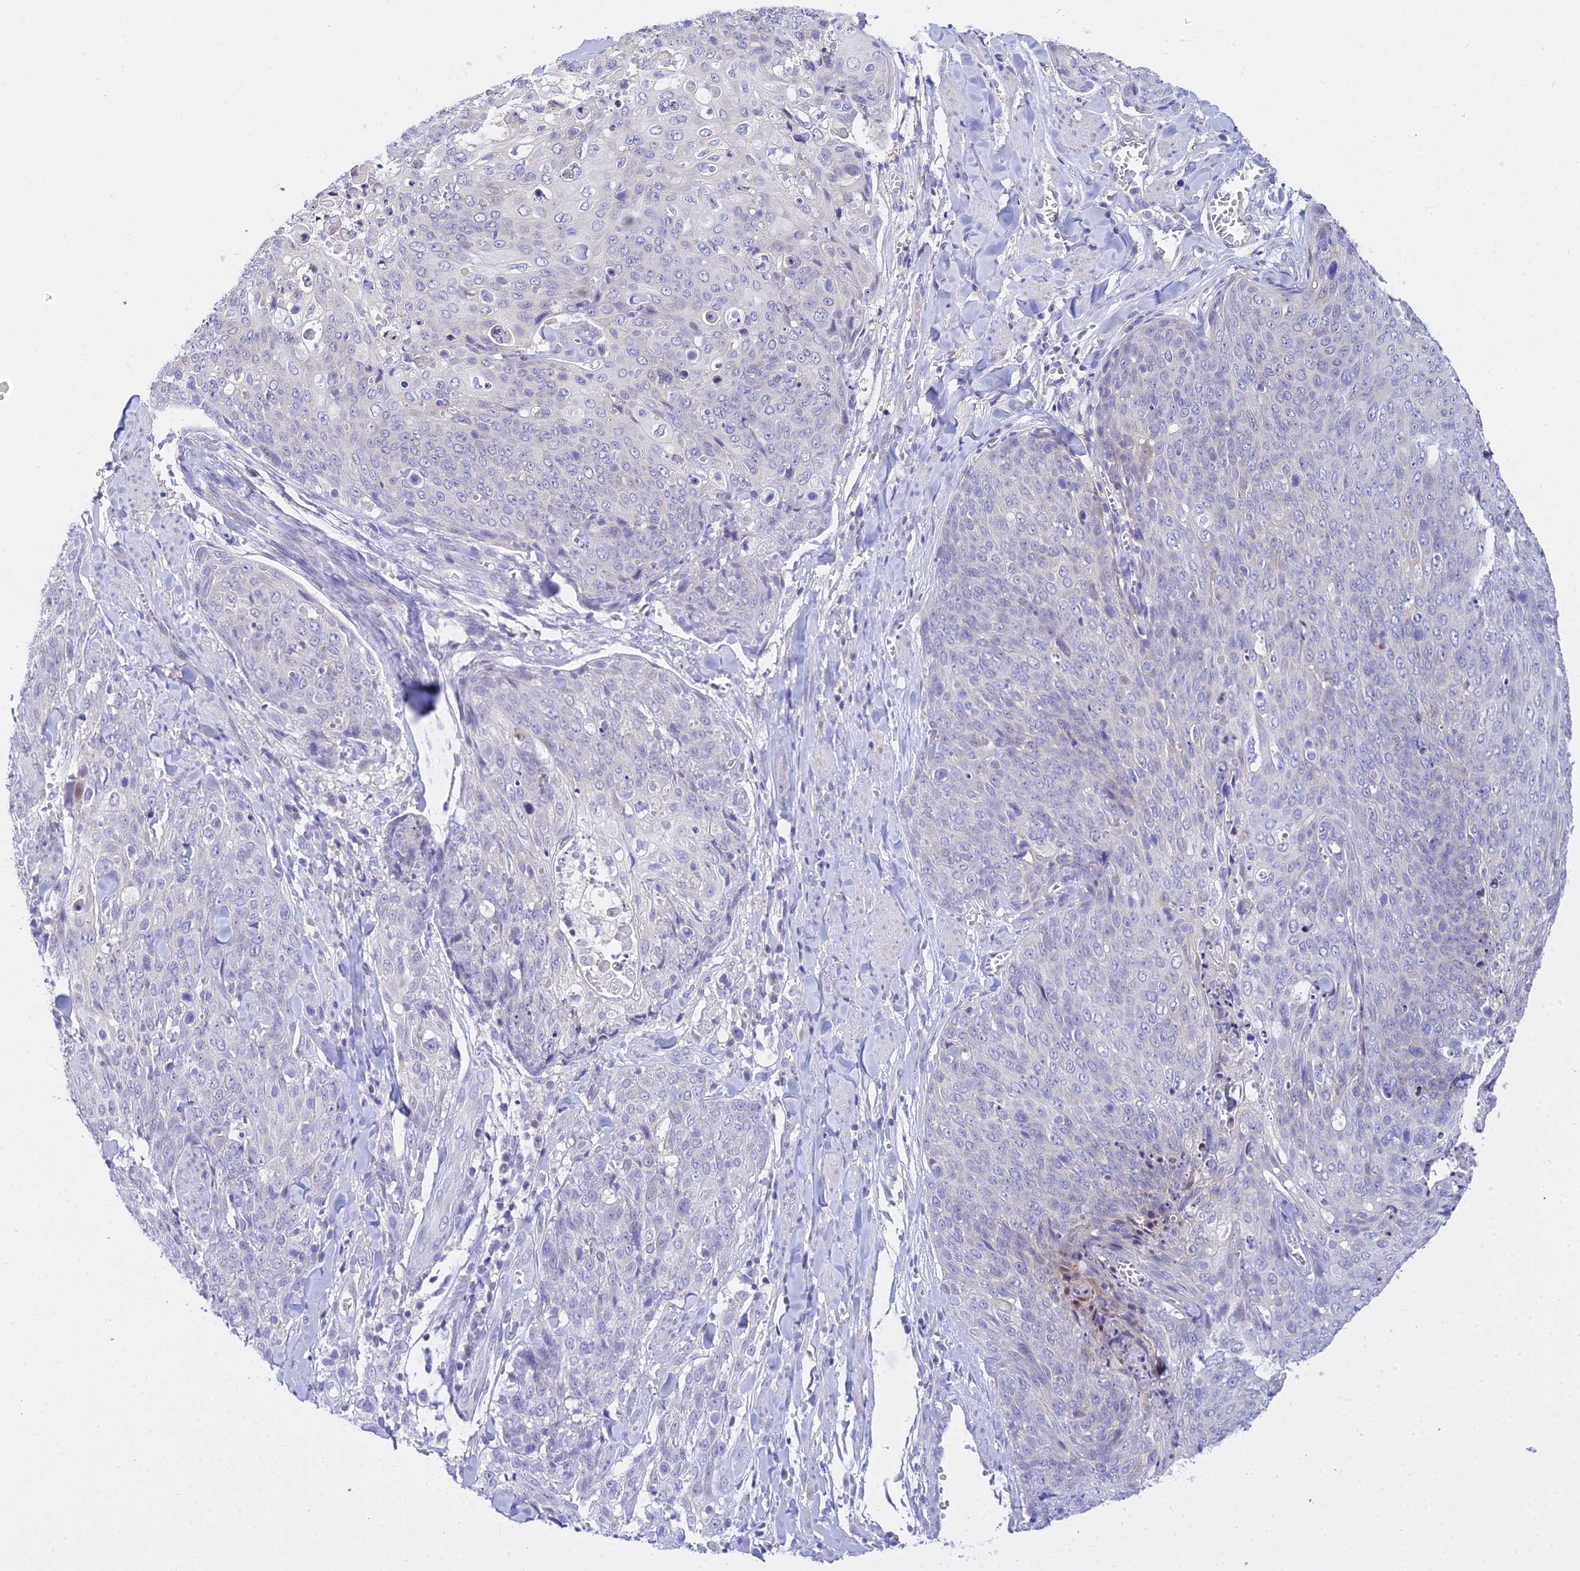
{"staining": {"intensity": "negative", "quantity": "none", "location": "none"}, "tissue": "skin cancer", "cell_type": "Tumor cells", "image_type": "cancer", "snomed": [{"axis": "morphology", "description": "Squamous cell carcinoma, NOS"}, {"axis": "topography", "description": "Skin"}, {"axis": "topography", "description": "Vulva"}], "caption": "High power microscopy image of an IHC micrograph of skin cancer (squamous cell carcinoma), revealing no significant positivity in tumor cells.", "gene": "ZMIZ1", "patient": {"sex": "female", "age": 85}}